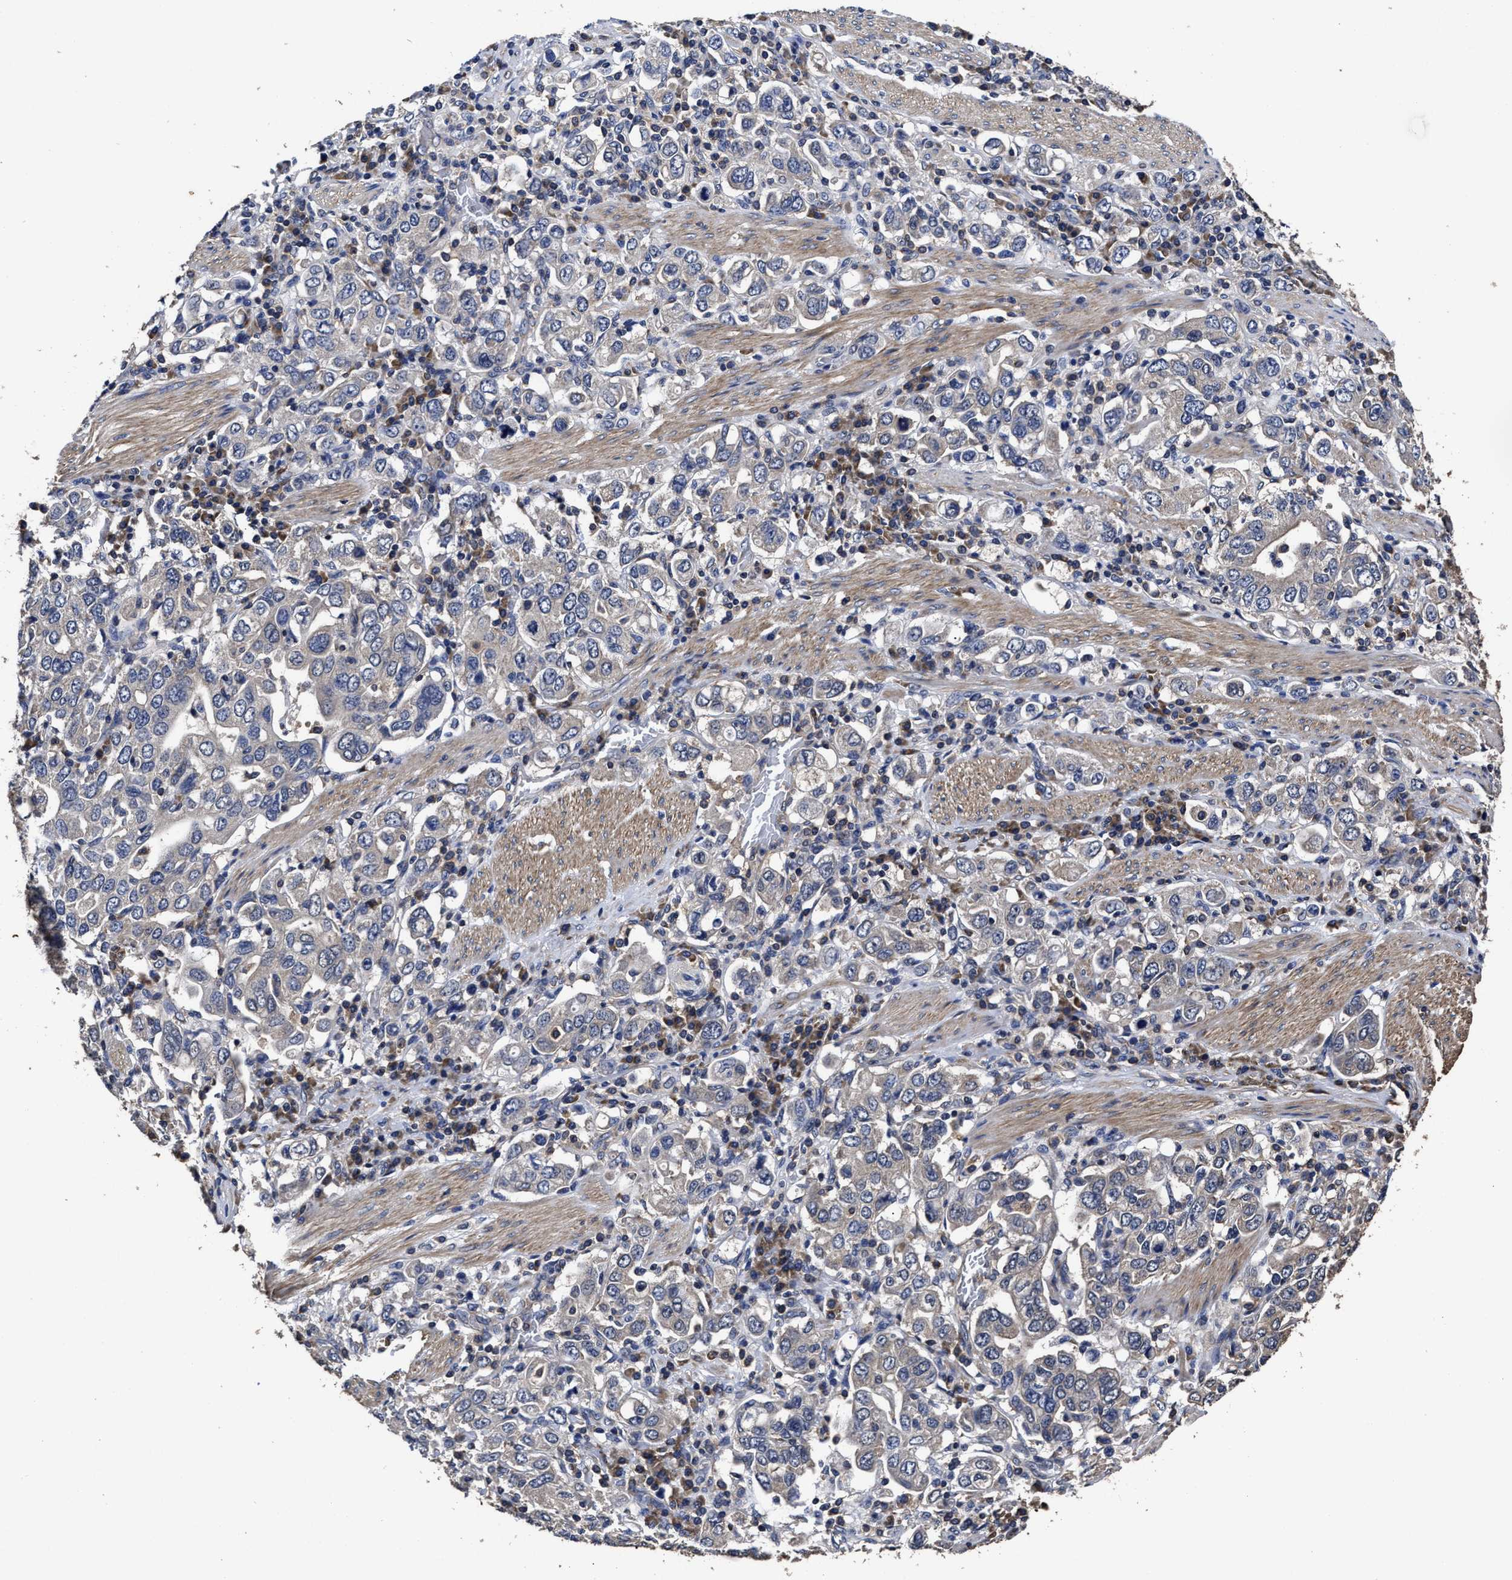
{"staining": {"intensity": "negative", "quantity": "none", "location": "none"}, "tissue": "stomach cancer", "cell_type": "Tumor cells", "image_type": "cancer", "snomed": [{"axis": "morphology", "description": "Adenocarcinoma, NOS"}, {"axis": "topography", "description": "Stomach, upper"}], "caption": "The histopathology image displays no significant positivity in tumor cells of stomach cancer (adenocarcinoma).", "gene": "AVEN", "patient": {"sex": "male", "age": 62}}